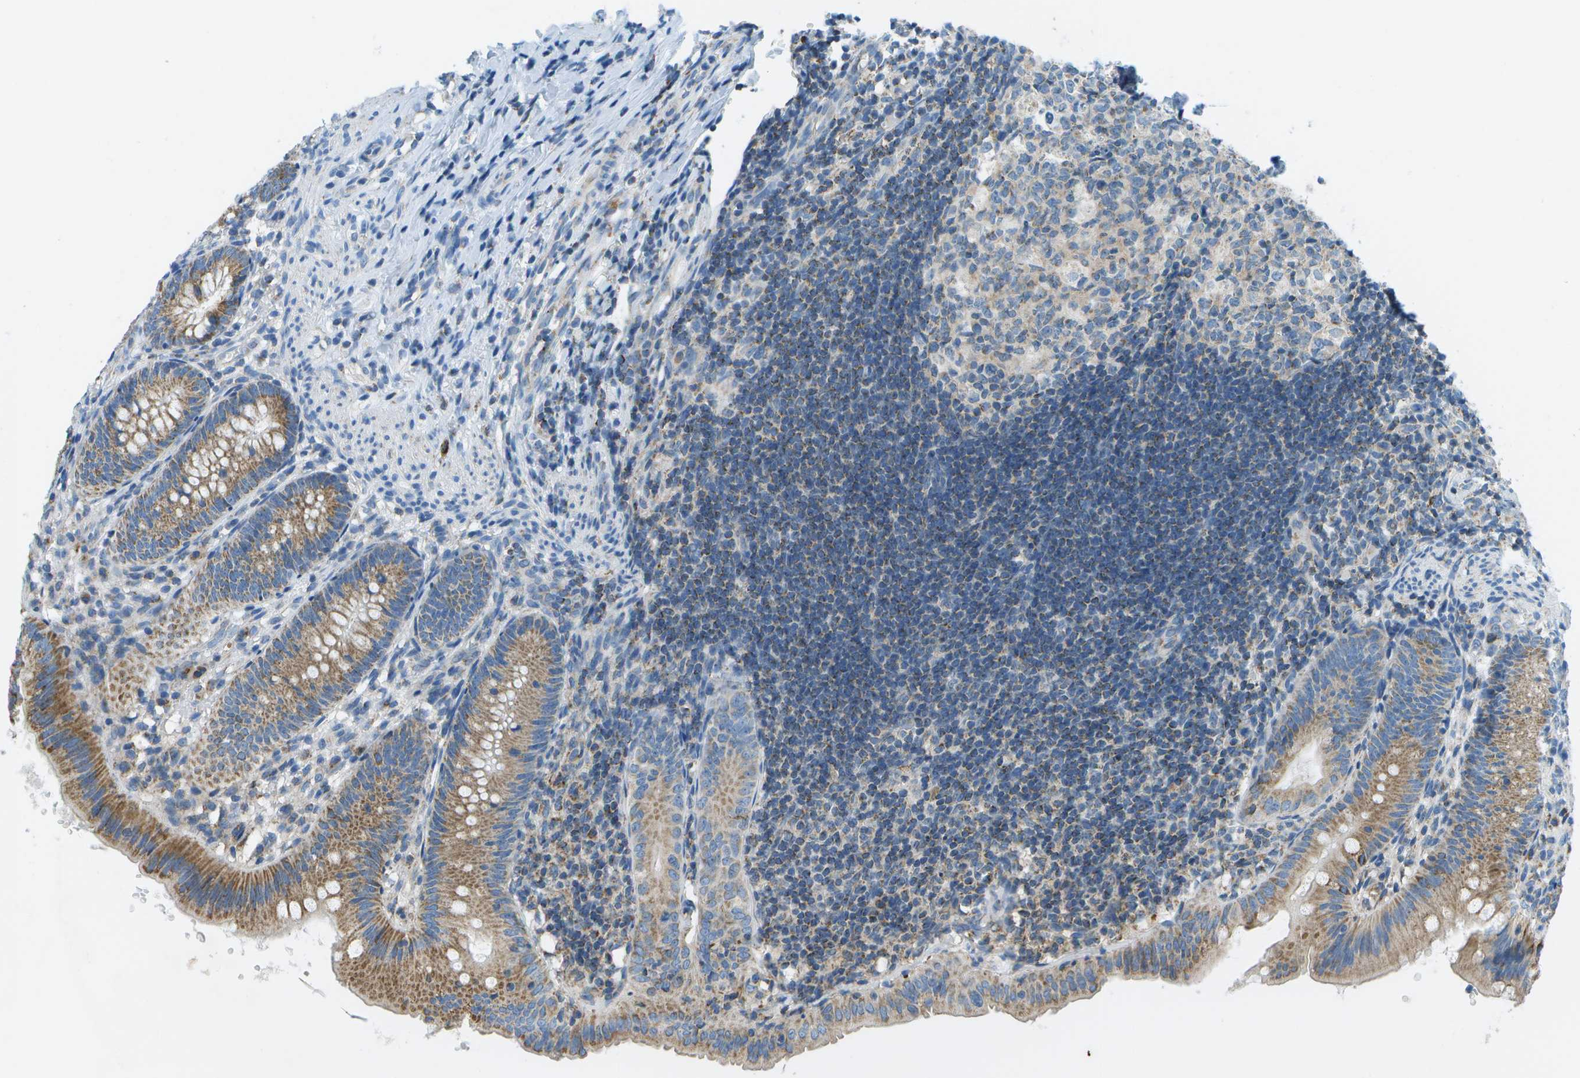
{"staining": {"intensity": "moderate", "quantity": ">75%", "location": "cytoplasmic/membranous"}, "tissue": "appendix", "cell_type": "Glandular cells", "image_type": "normal", "snomed": [{"axis": "morphology", "description": "Normal tissue, NOS"}, {"axis": "topography", "description": "Appendix"}], "caption": "Immunohistochemistry image of normal appendix: appendix stained using IHC displays medium levels of moderate protein expression localized specifically in the cytoplasmic/membranous of glandular cells, appearing as a cytoplasmic/membranous brown color.", "gene": "PTGIS", "patient": {"sex": "male", "age": 1}}